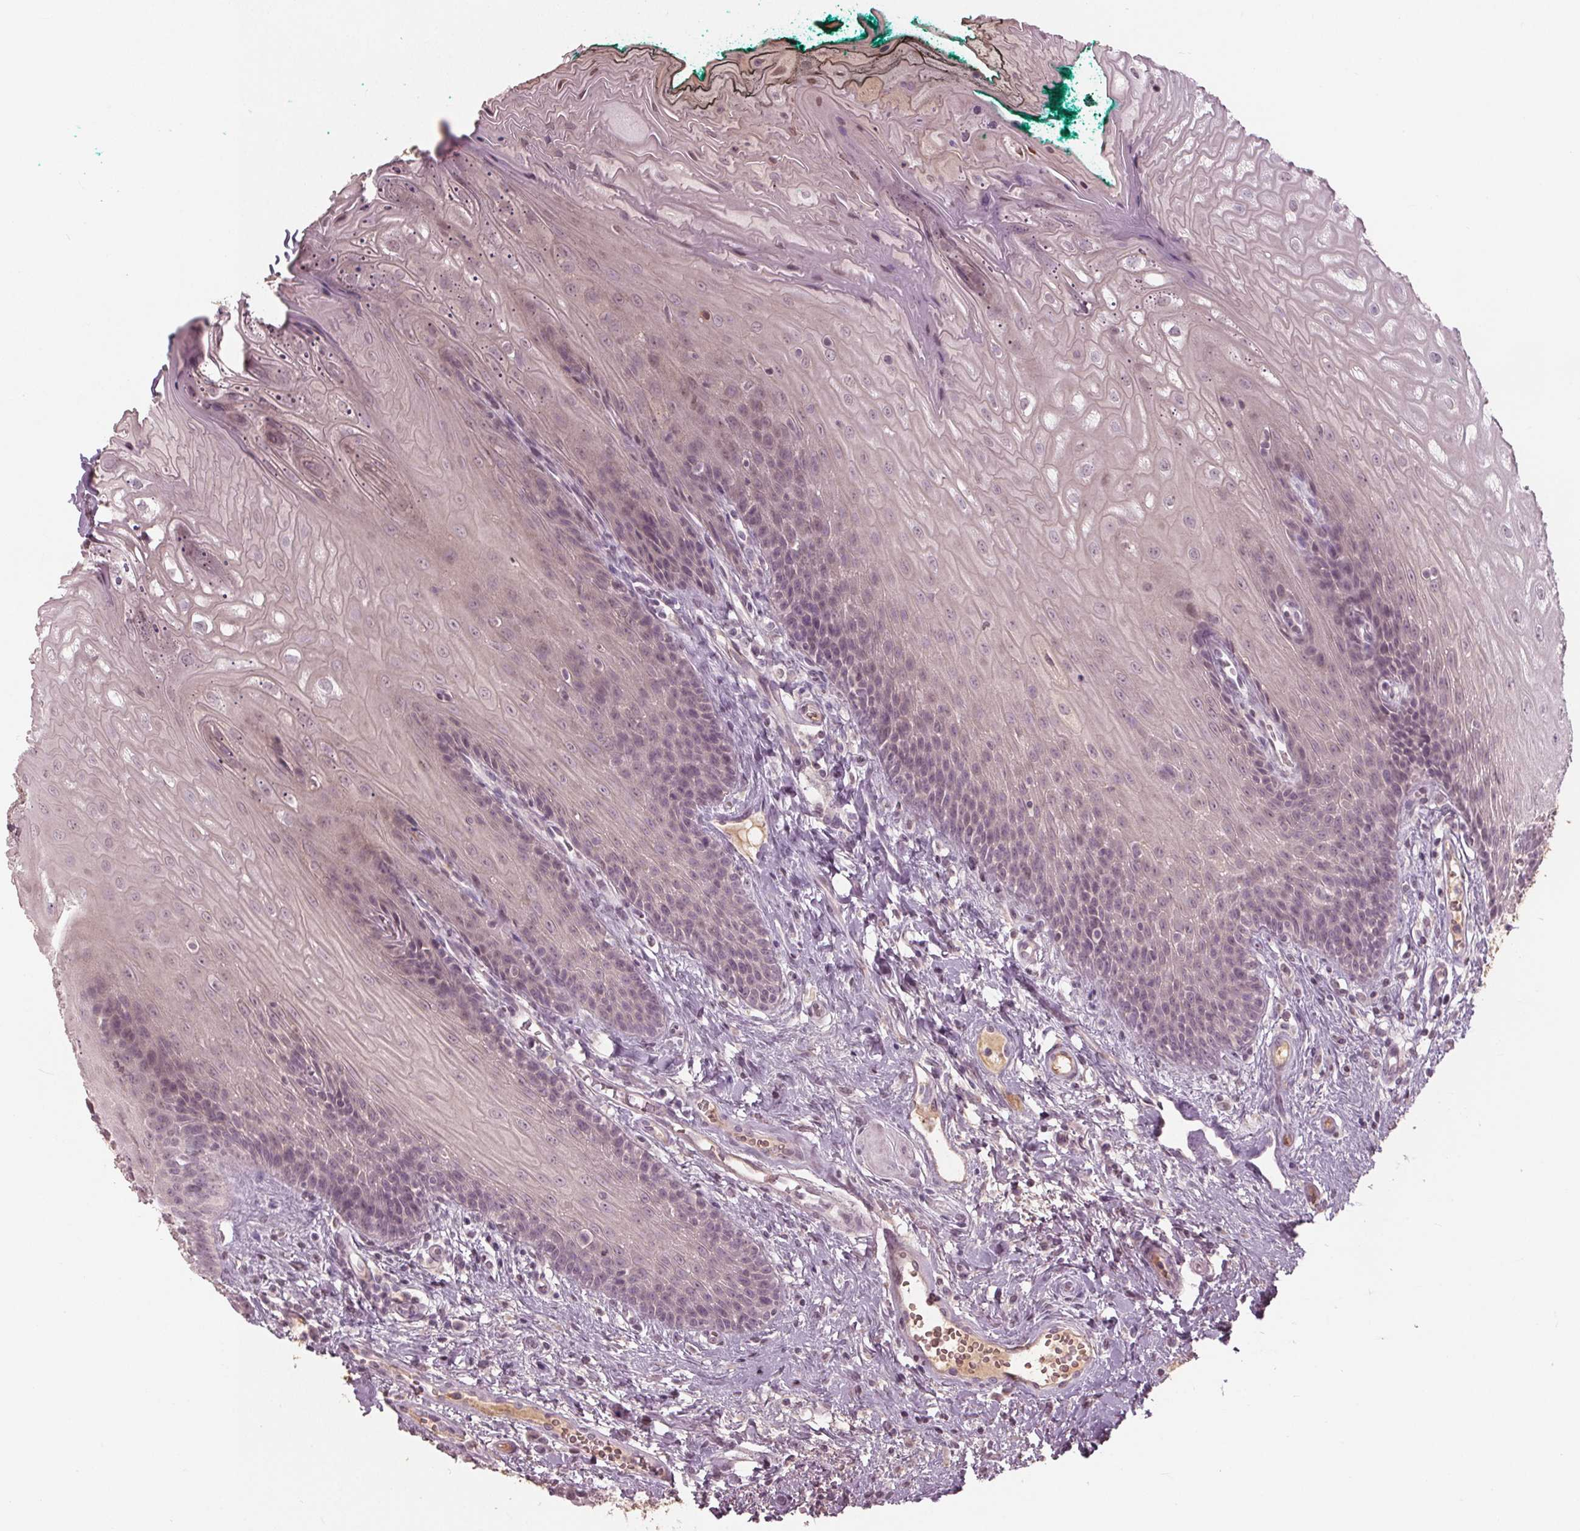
{"staining": {"intensity": "negative", "quantity": "none", "location": "none"}, "tissue": "oral mucosa", "cell_type": "Squamous epithelial cells", "image_type": "normal", "snomed": [{"axis": "morphology", "description": "Normal tissue, NOS"}, {"axis": "topography", "description": "Oral tissue"}], "caption": "IHC of benign oral mucosa shows no staining in squamous epithelial cells.", "gene": "CXCL16", "patient": {"sex": "female", "age": 68}}